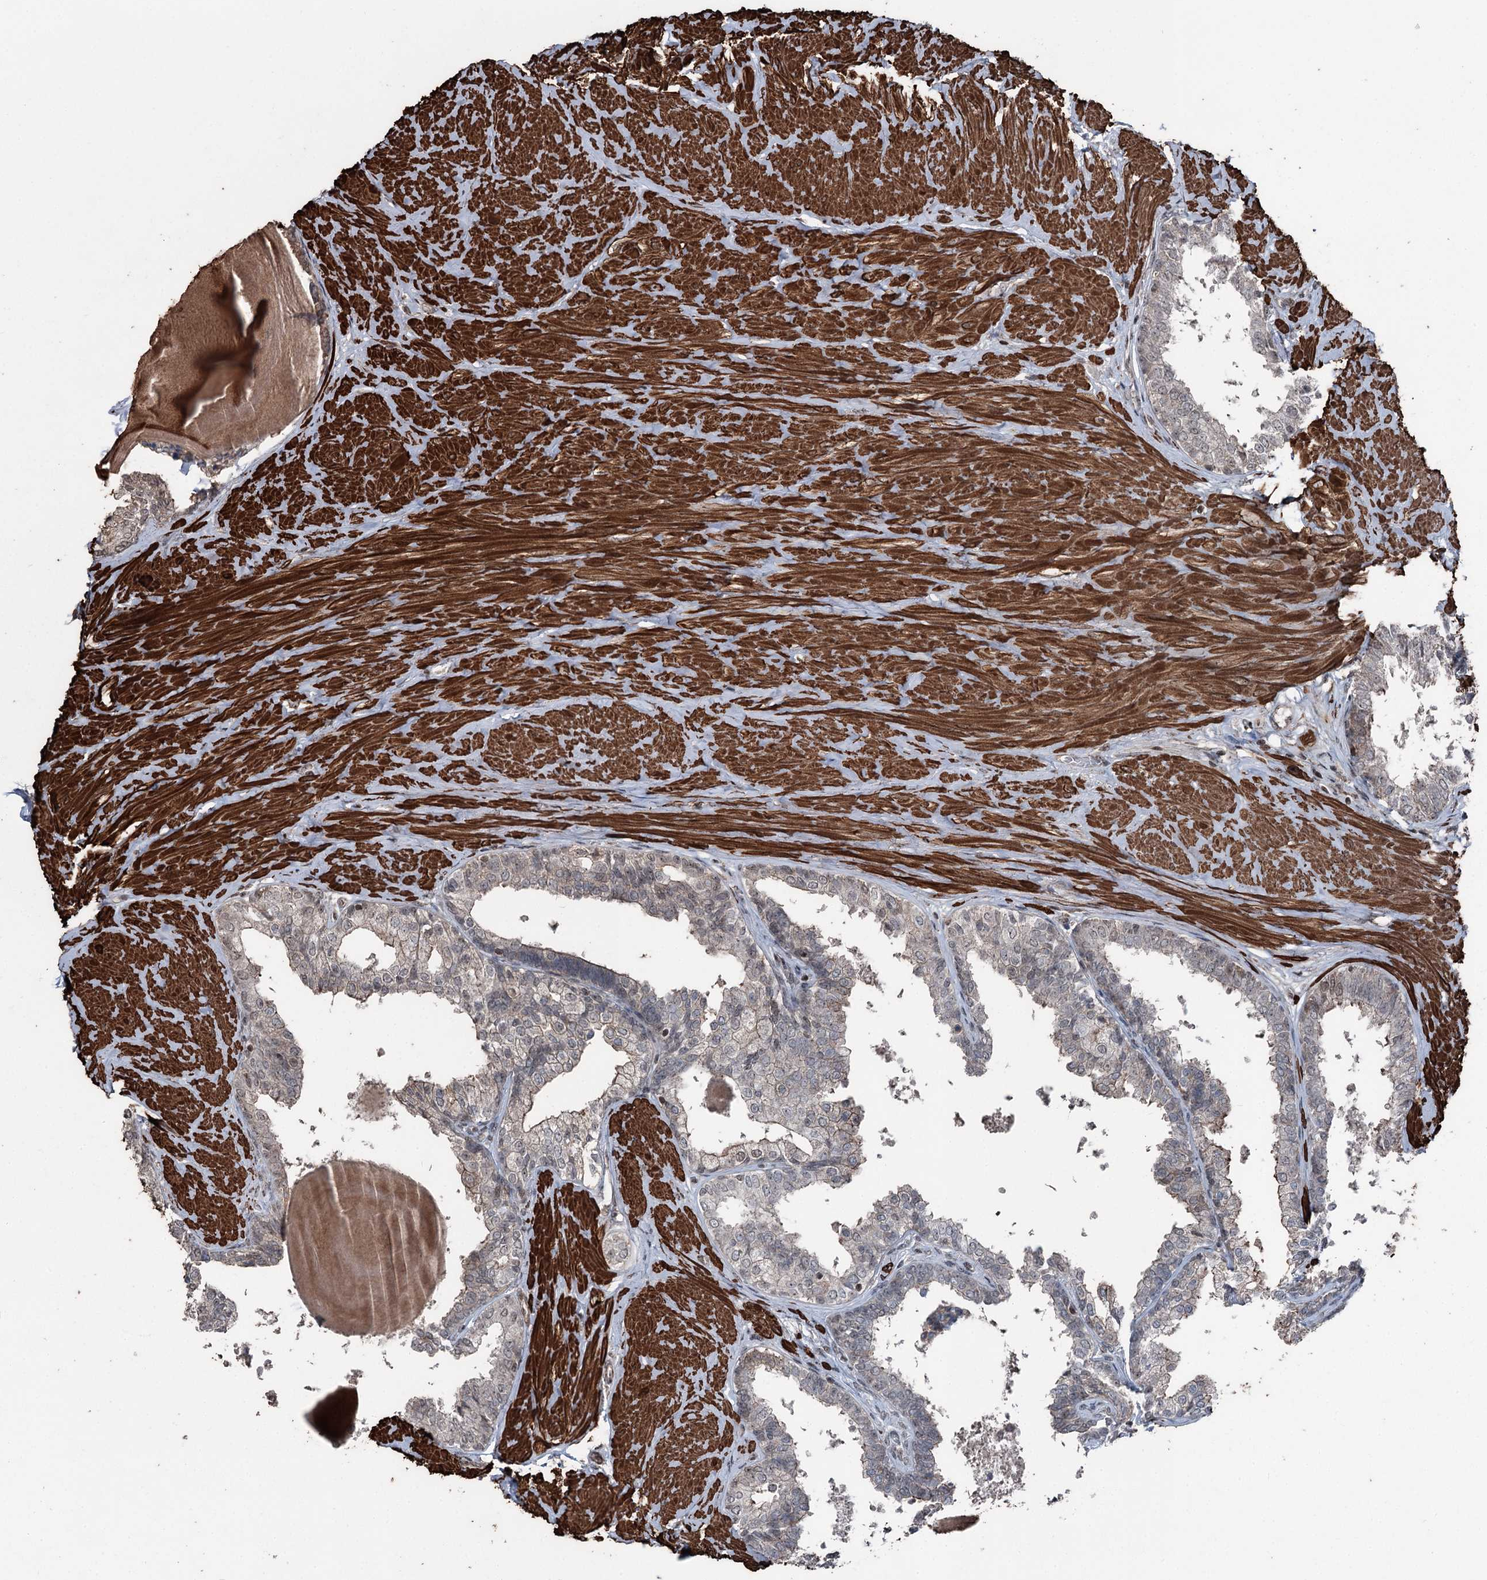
{"staining": {"intensity": "moderate", "quantity": "<25%", "location": "cytoplasmic/membranous"}, "tissue": "prostate", "cell_type": "Glandular cells", "image_type": "normal", "snomed": [{"axis": "morphology", "description": "Normal tissue, NOS"}, {"axis": "topography", "description": "Prostate"}], "caption": "DAB (3,3'-diaminobenzidine) immunohistochemical staining of benign human prostate exhibits moderate cytoplasmic/membranous protein expression in approximately <25% of glandular cells.", "gene": "CCDC82", "patient": {"sex": "male", "age": 48}}